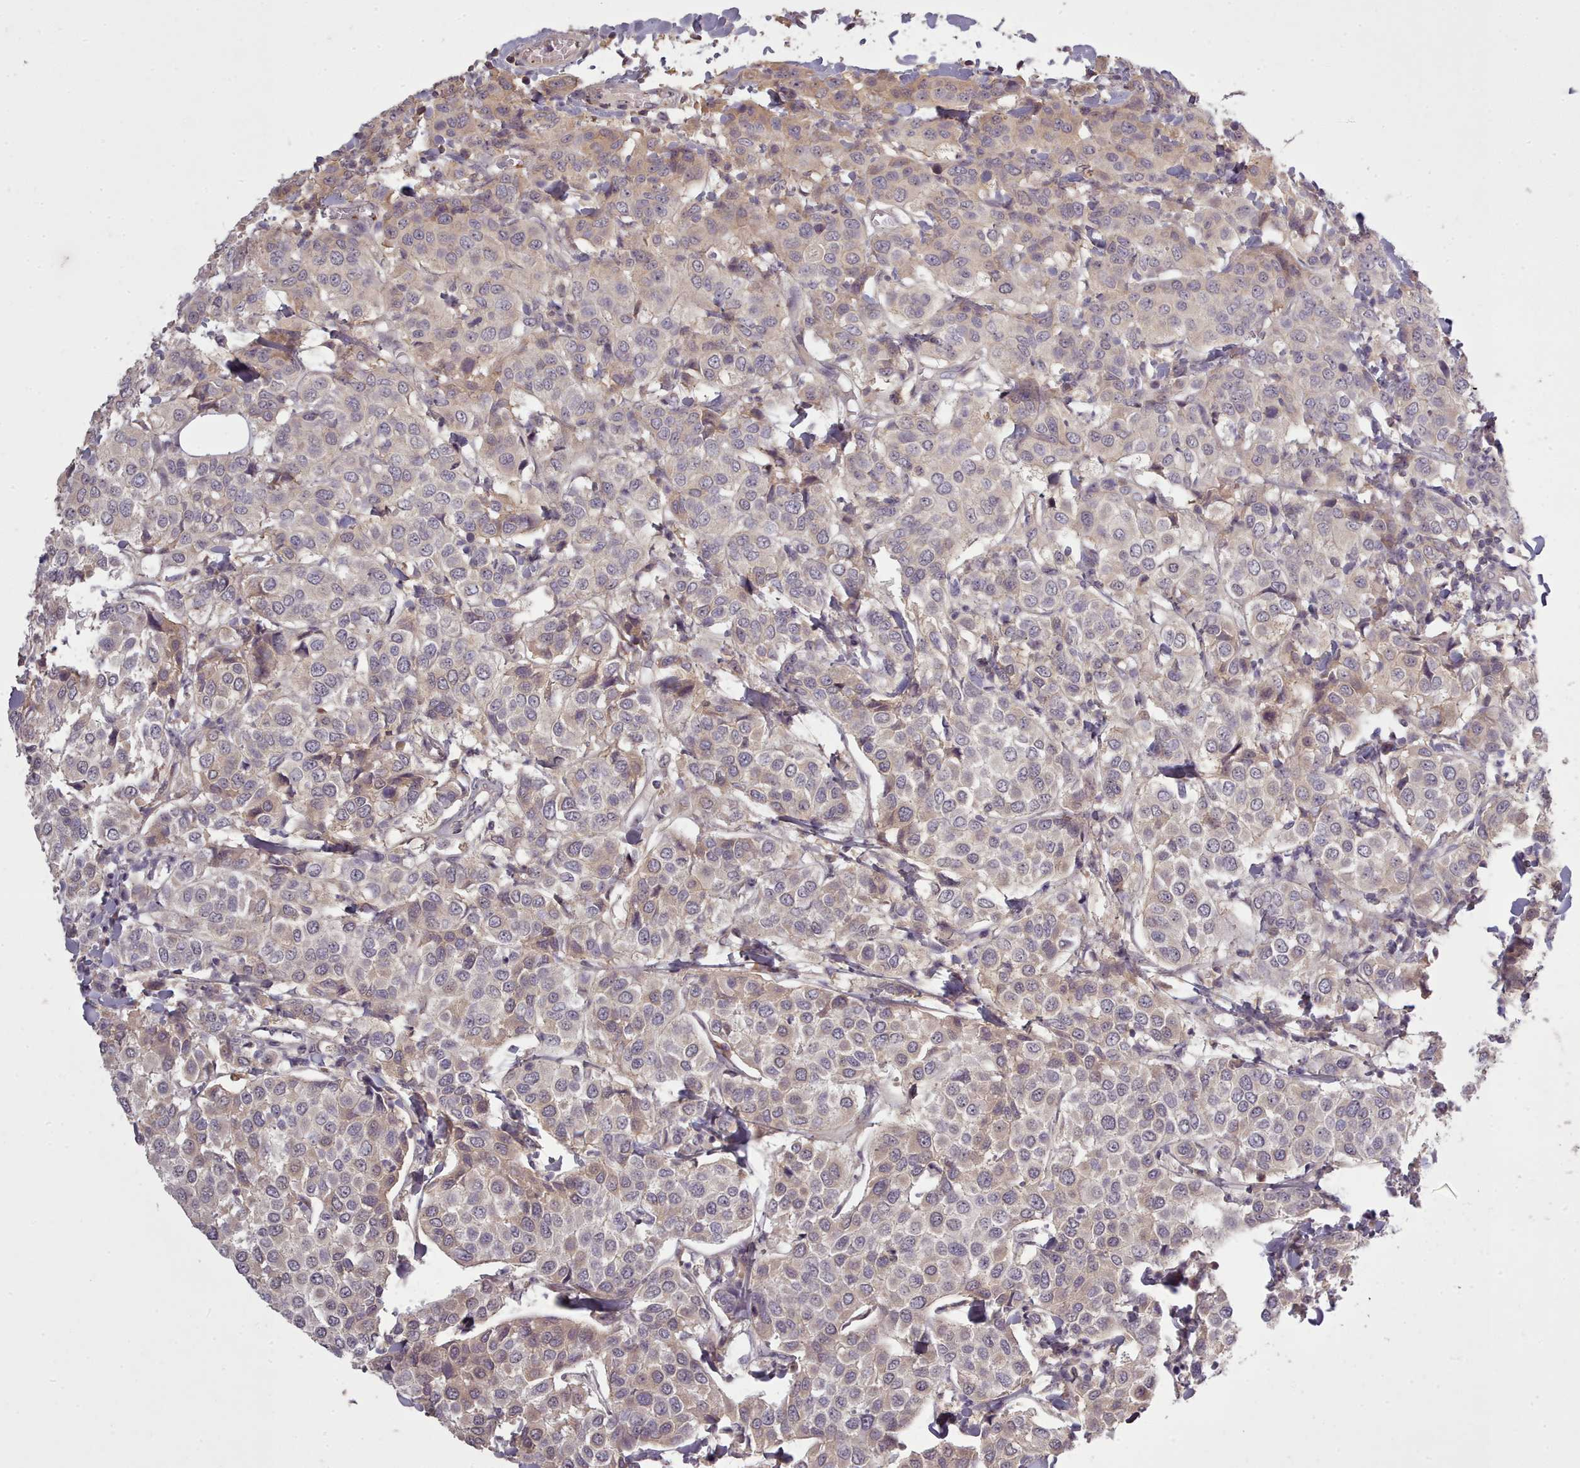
{"staining": {"intensity": "weak", "quantity": "<25%", "location": "cytoplasmic/membranous"}, "tissue": "breast cancer", "cell_type": "Tumor cells", "image_type": "cancer", "snomed": [{"axis": "morphology", "description": "Duct carcinoma"}, {"axis": "topography", "description": "Breast"}], "caption": "This is an immunohistochemistry photomicrograph of intraductal carcinoma (breast). There is no expression in tumor cells.", "gene": "LEFTY2", "patient": {"sex": "female", "age": 55}}